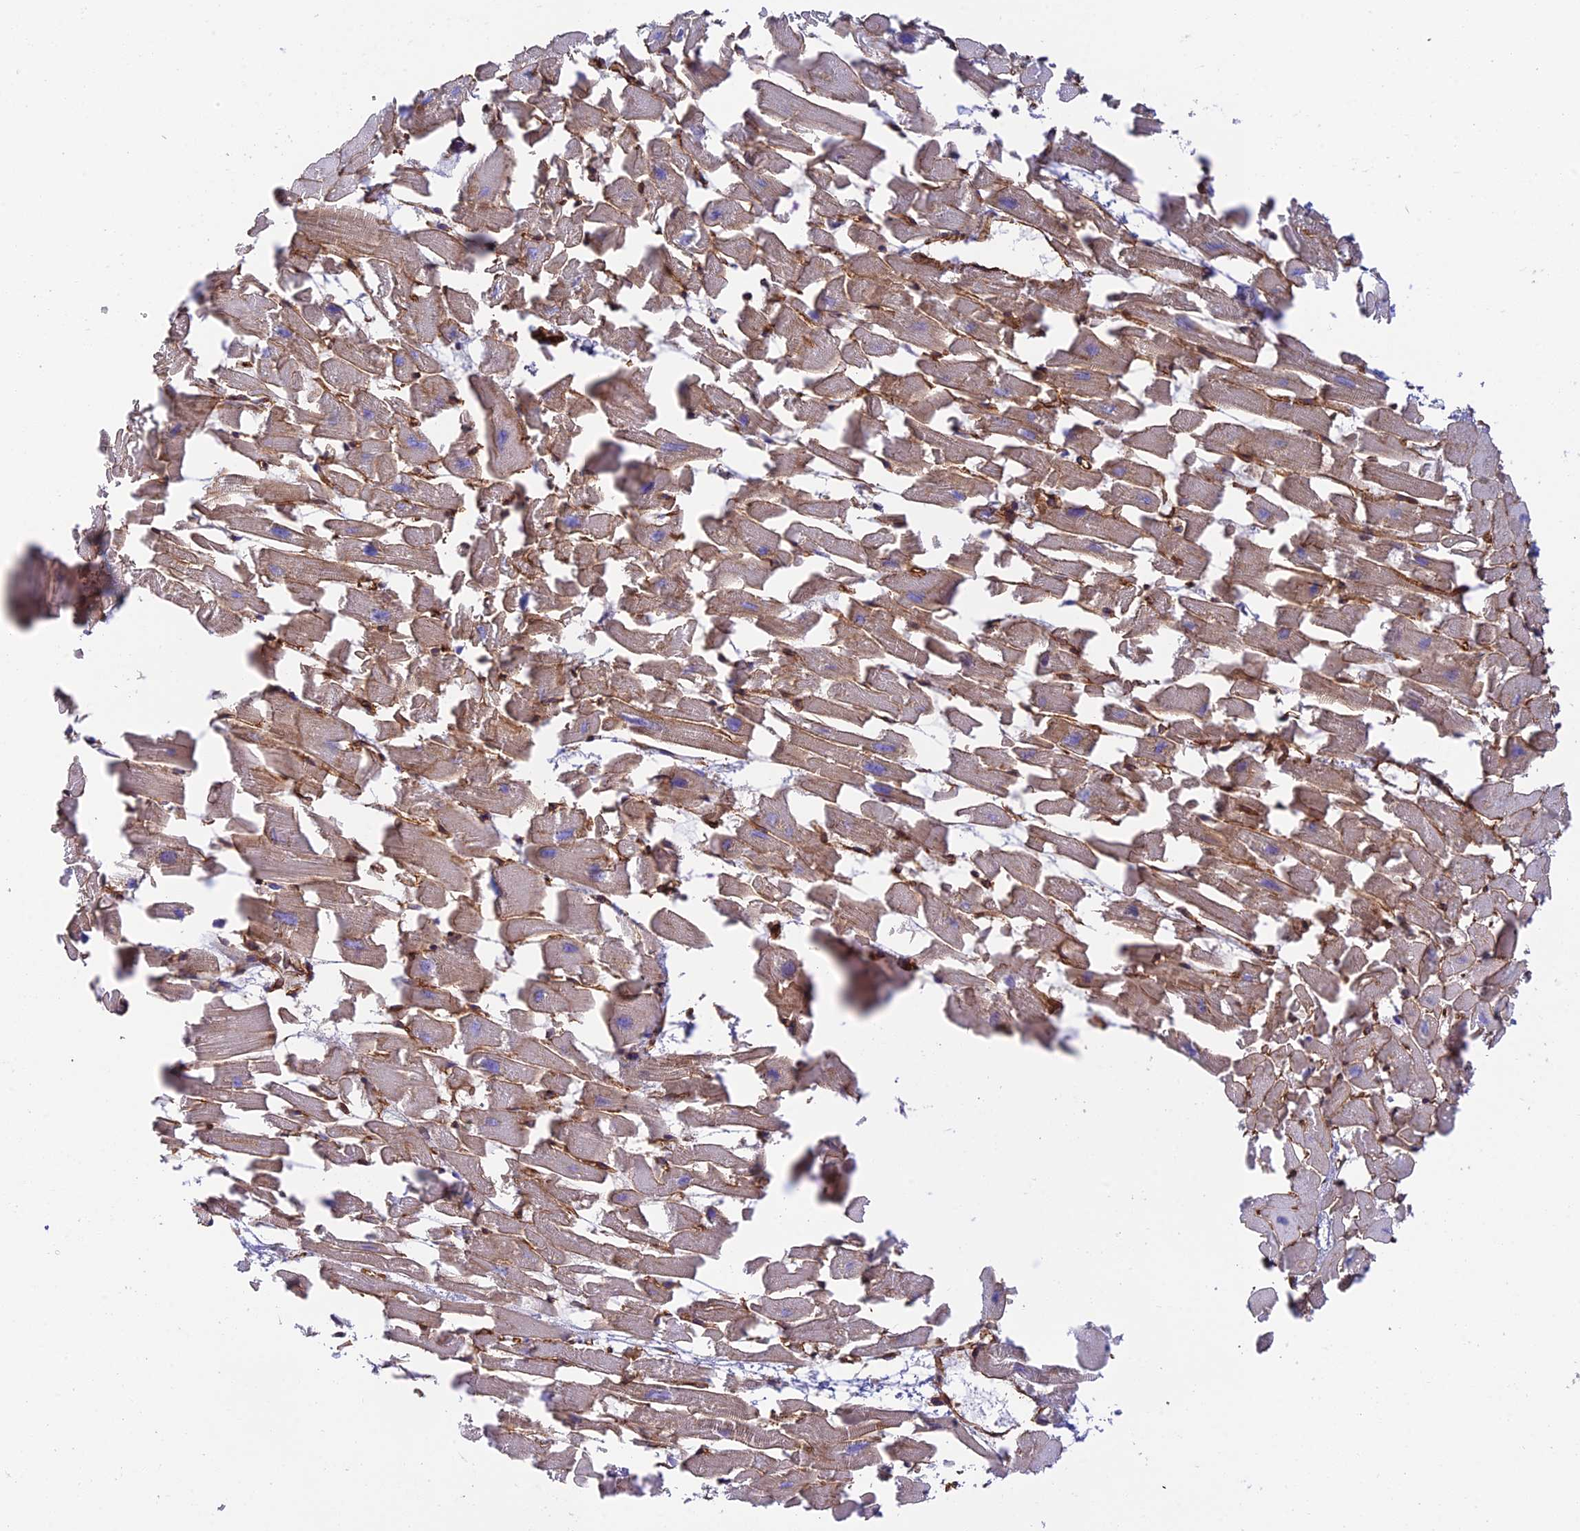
{"staining": {"intensity": "moderate", "quantity": ">75%", "location": "cytoplasmic/membranous"}, "tissue": "heart muscle", "cell_type": "Cardiomyocytes", "image_type": "normal", "snomed": [{"axis": "morphology", "description": "Normal tissue, NOS"}, {"axis": "topography", "description": "Heart"}], "caption": "High-magnification brightfield microscopy of benign heart muscle stained with DAB (3,3'-diaminobenzidine) (brown) and counterstained with hematoxylin (blue). cardiomyocytes exhibit moderate cytoplasmic/membranous positivity is present in approximately>75% of cells. The protein is stained brown, and the nuclei are stained in blue (DAB IHC with brightfield microscopy, high magnification).", "gene": "MYO9A", "patient": {"sex": "female", "age": 64}}